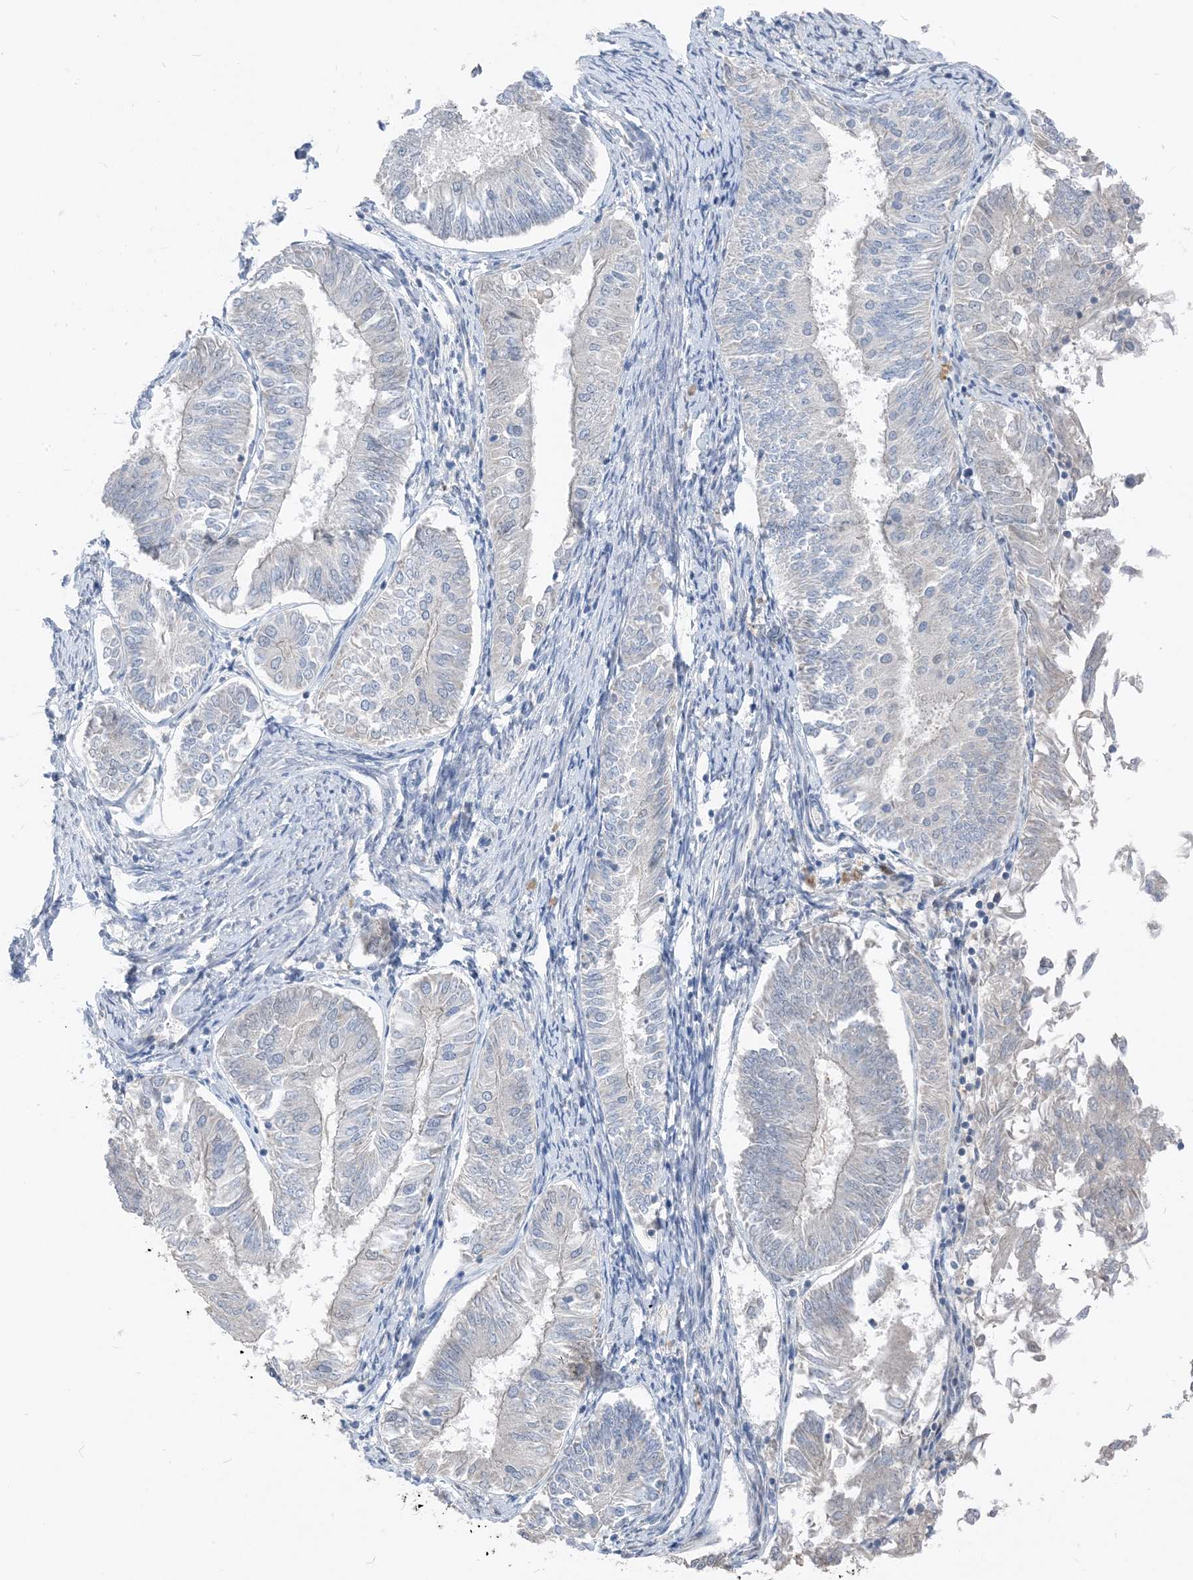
{"staining": {"intensity": "negative", "quantity": "none", "location": "none"}, "tissue": "endometrial cancer", "cell_type": "Tumor cells", "image_type": "cancer", "snomed": [{"axis": "morphology", "description": "Adenocarcinoma, NOS"}, {"axis": "topography", "description": "Endometrium"}], "caption": "DAB immunohistochemical staining of endometrial cancer shows no significant staining in tumor cells.", "gene": "NCOA7", "patient": {"sex": "female", "age": 58}}